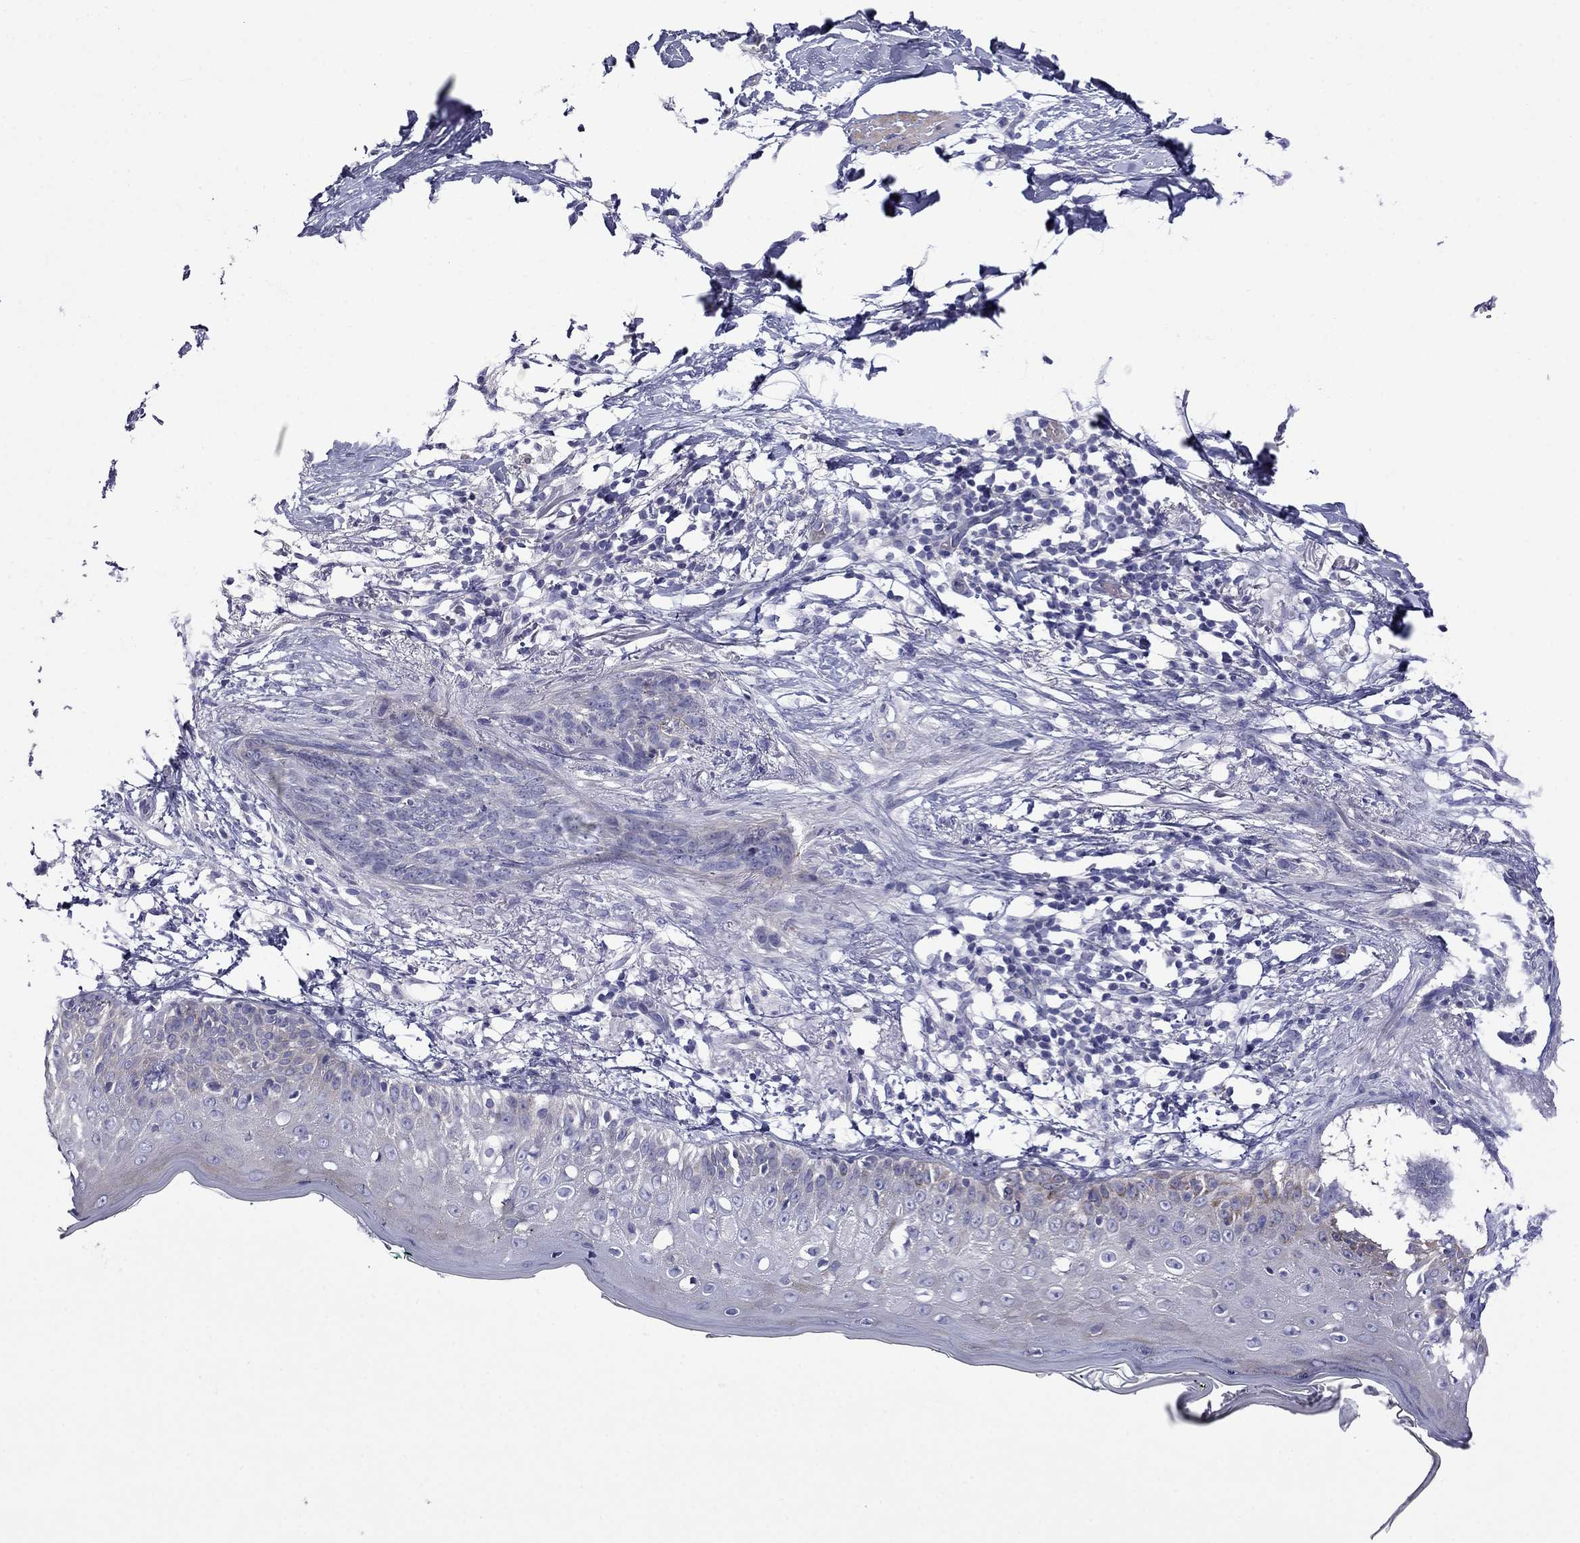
{"staining": {"intensity": "negative", "quantity": "none", "location": "none"}, "tissue": "skin cancer", "cell_type": "Tumor cells", "image_type": "cancer", "snomed": [{"axis": "morphology", "description": "Normal tissue, NOS"}, {"axis": "morphology", "description": "Basal cell carcinoma"}, {"axis": "topography", "description": "Skin"}], "caption": "A histopathology image of skin basal cell carcinoma stained for a protein demonstrates no brown staining in tumor cells.", "gene": "PRR18", "patient": {"sex": "male", "age": 84}}